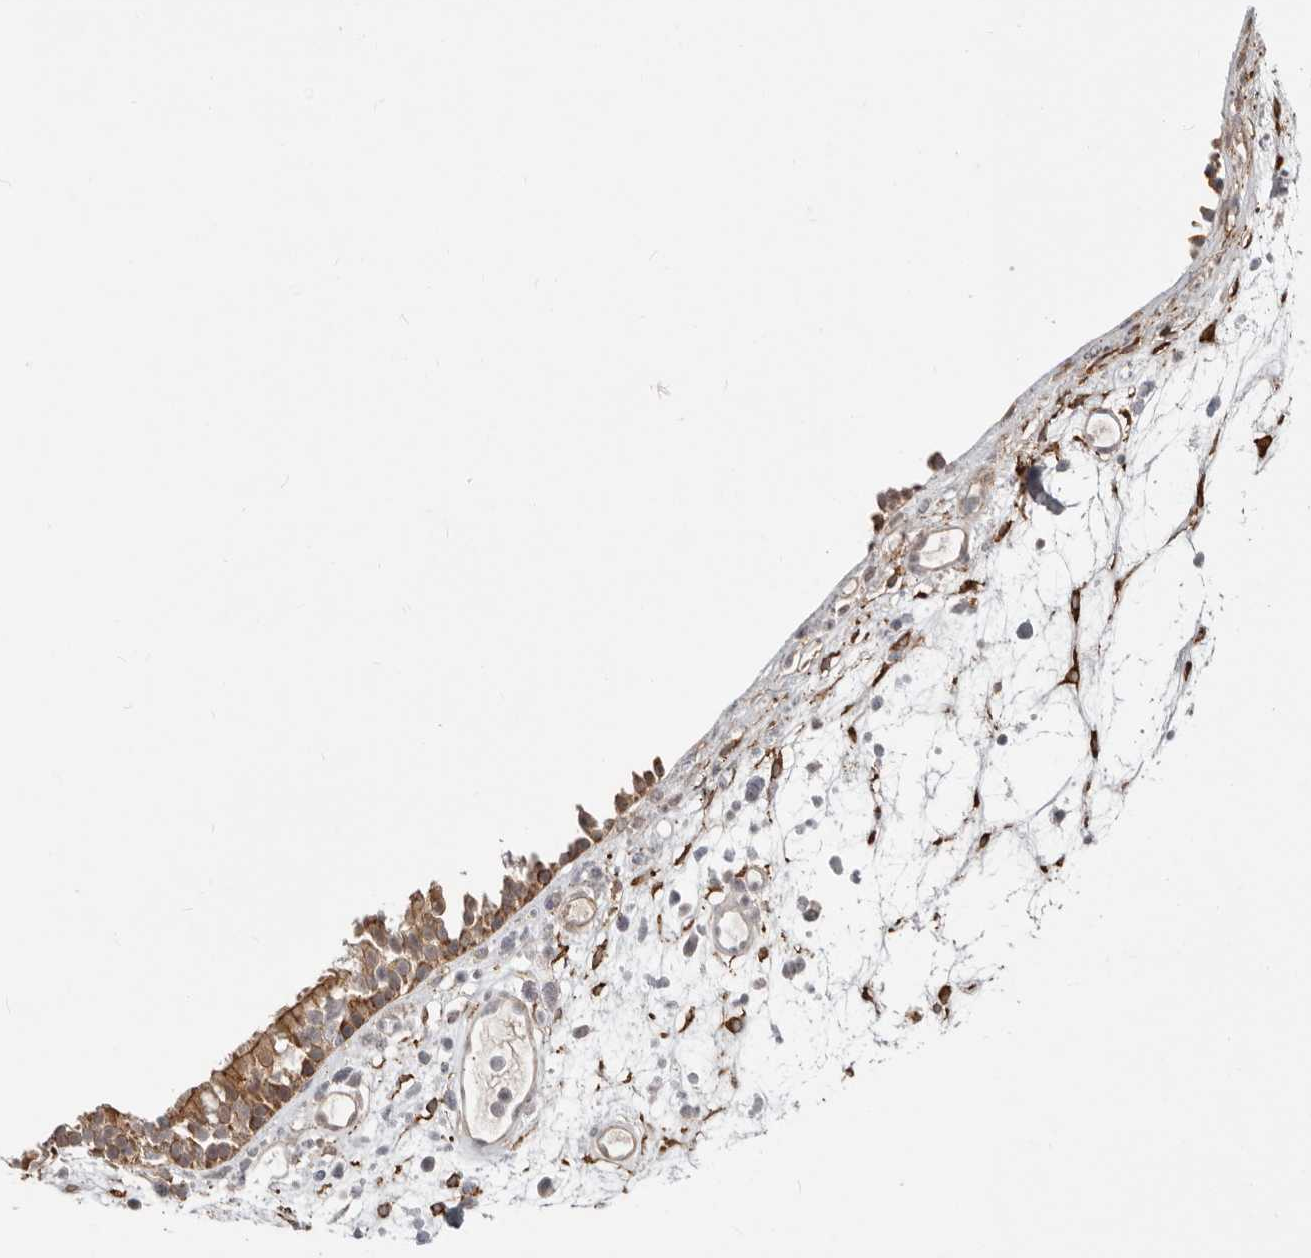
{"staining": {"intensity": "moderate", "quantity": ">75%", "location": "cytoplasmic/membranous"}, "tissue": "nasopharynx", "cell_type": "Respiratory epithelial cells", "image_type": "normal", "snomed": [{"axis": "morphology", "description": "Normal tissue, NOS"}, {"axis": "morphology", "description": "Inflammation, NOS"}, {"axis": "morphology", "description": "Malignant melanoma, Metastatic site"}, {"axis": "topography", "description": "Nasopharynx"}], "caption": "Normal nasopharynx displays moderate cytoplasmic/membranous positivity in about >75% of respiratory epithelial cells, visualized by immunohistochemistry.", "gene": "SZT2", "patient": {"sex": "male", "age": 70}}